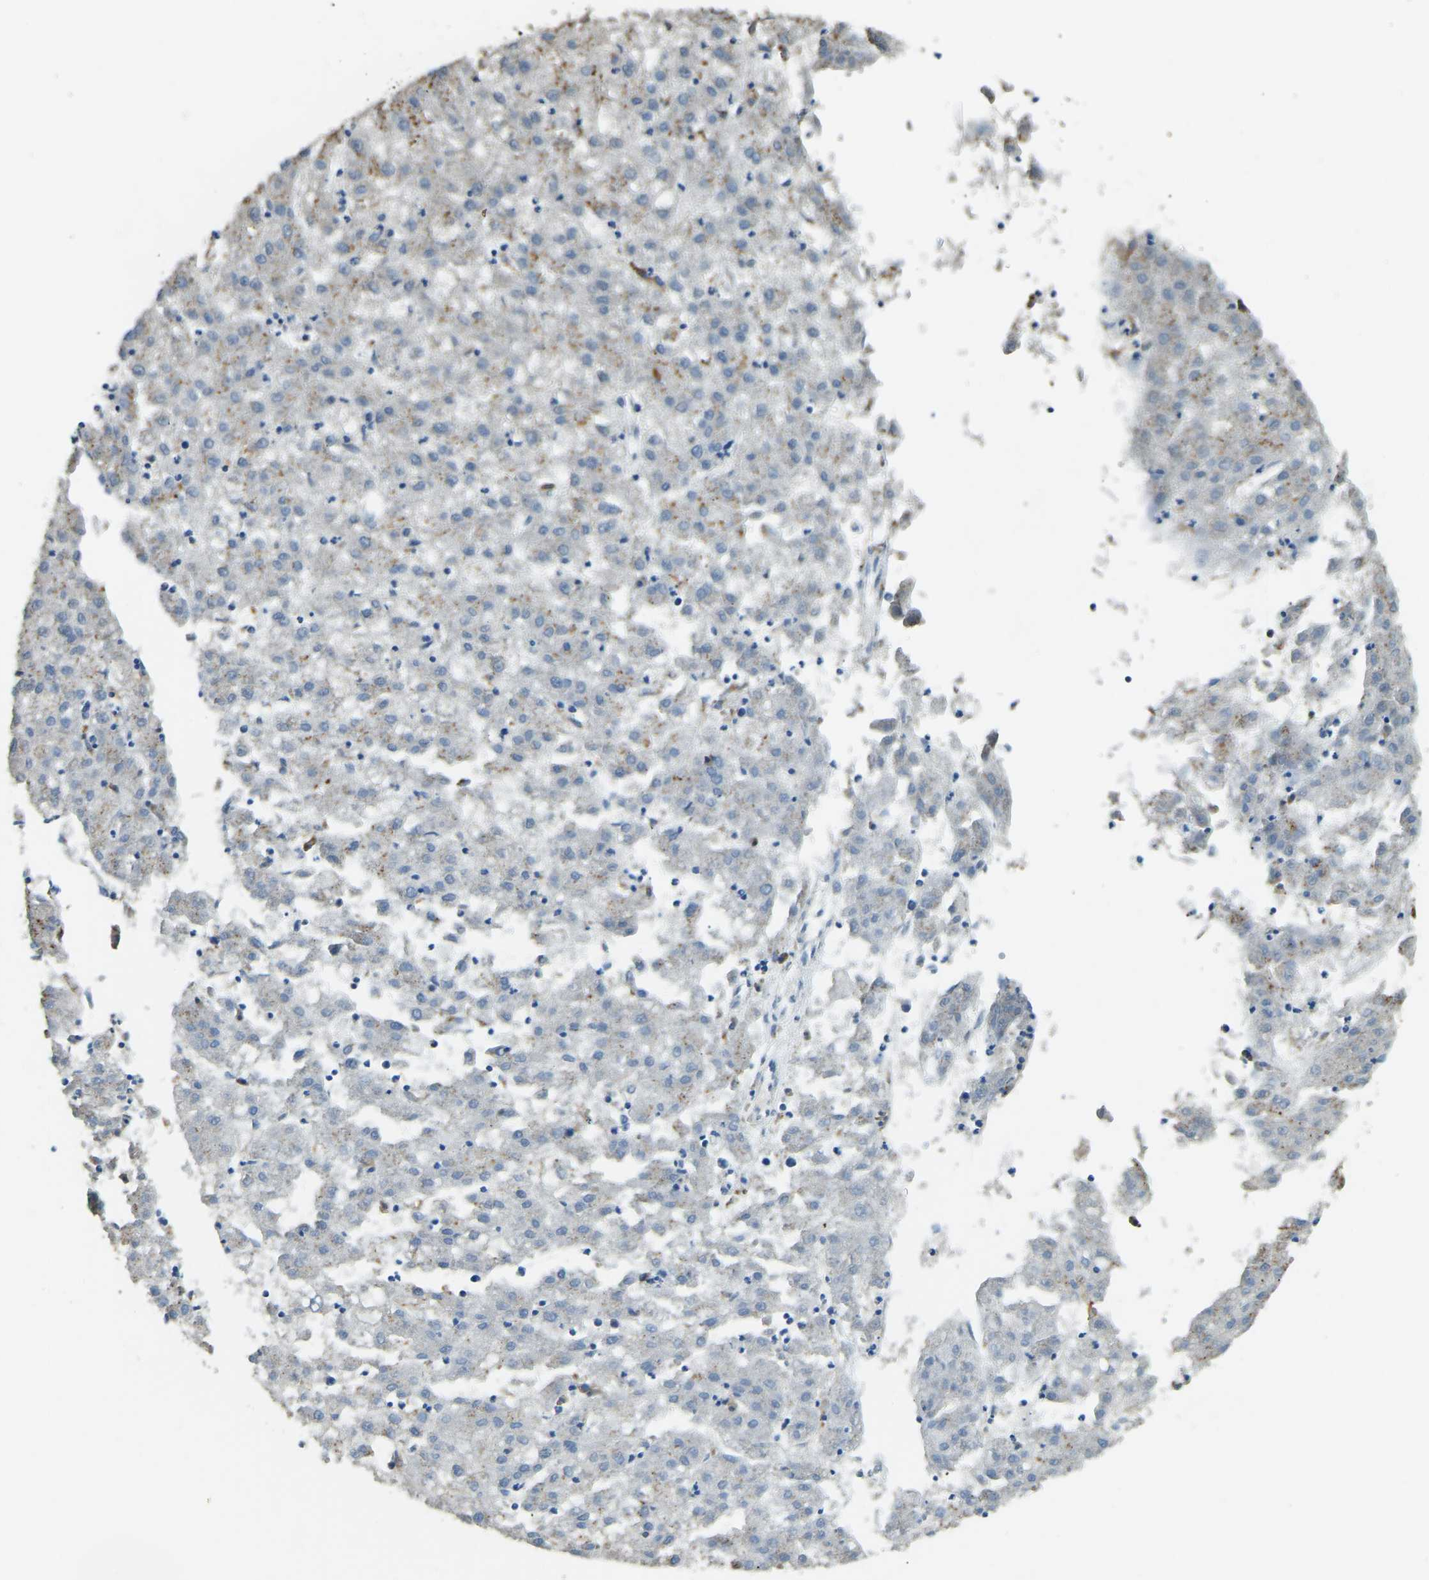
{"staining": {"intensity": "negative", "quantity": "none", "location": "none"}, "tissue": "liver cancer", "cell_type": "Tumor cells", "image_type": "cancer", "snomed": [{"axis": "morphology", "description": "Carcinoma, Hepatocellular, NOS"}, {"axis": "topography", "description": "Liver"}], "caption": "Immunohistochemistry (IHC) image of human hepatocellular carcinoma (liver) stained for a protein (brown), which exhibits no staining in tumor cells. Nuclei are stained in blue.", "gene": "NANS", "patient": {"sex": "male", "age": 72}}